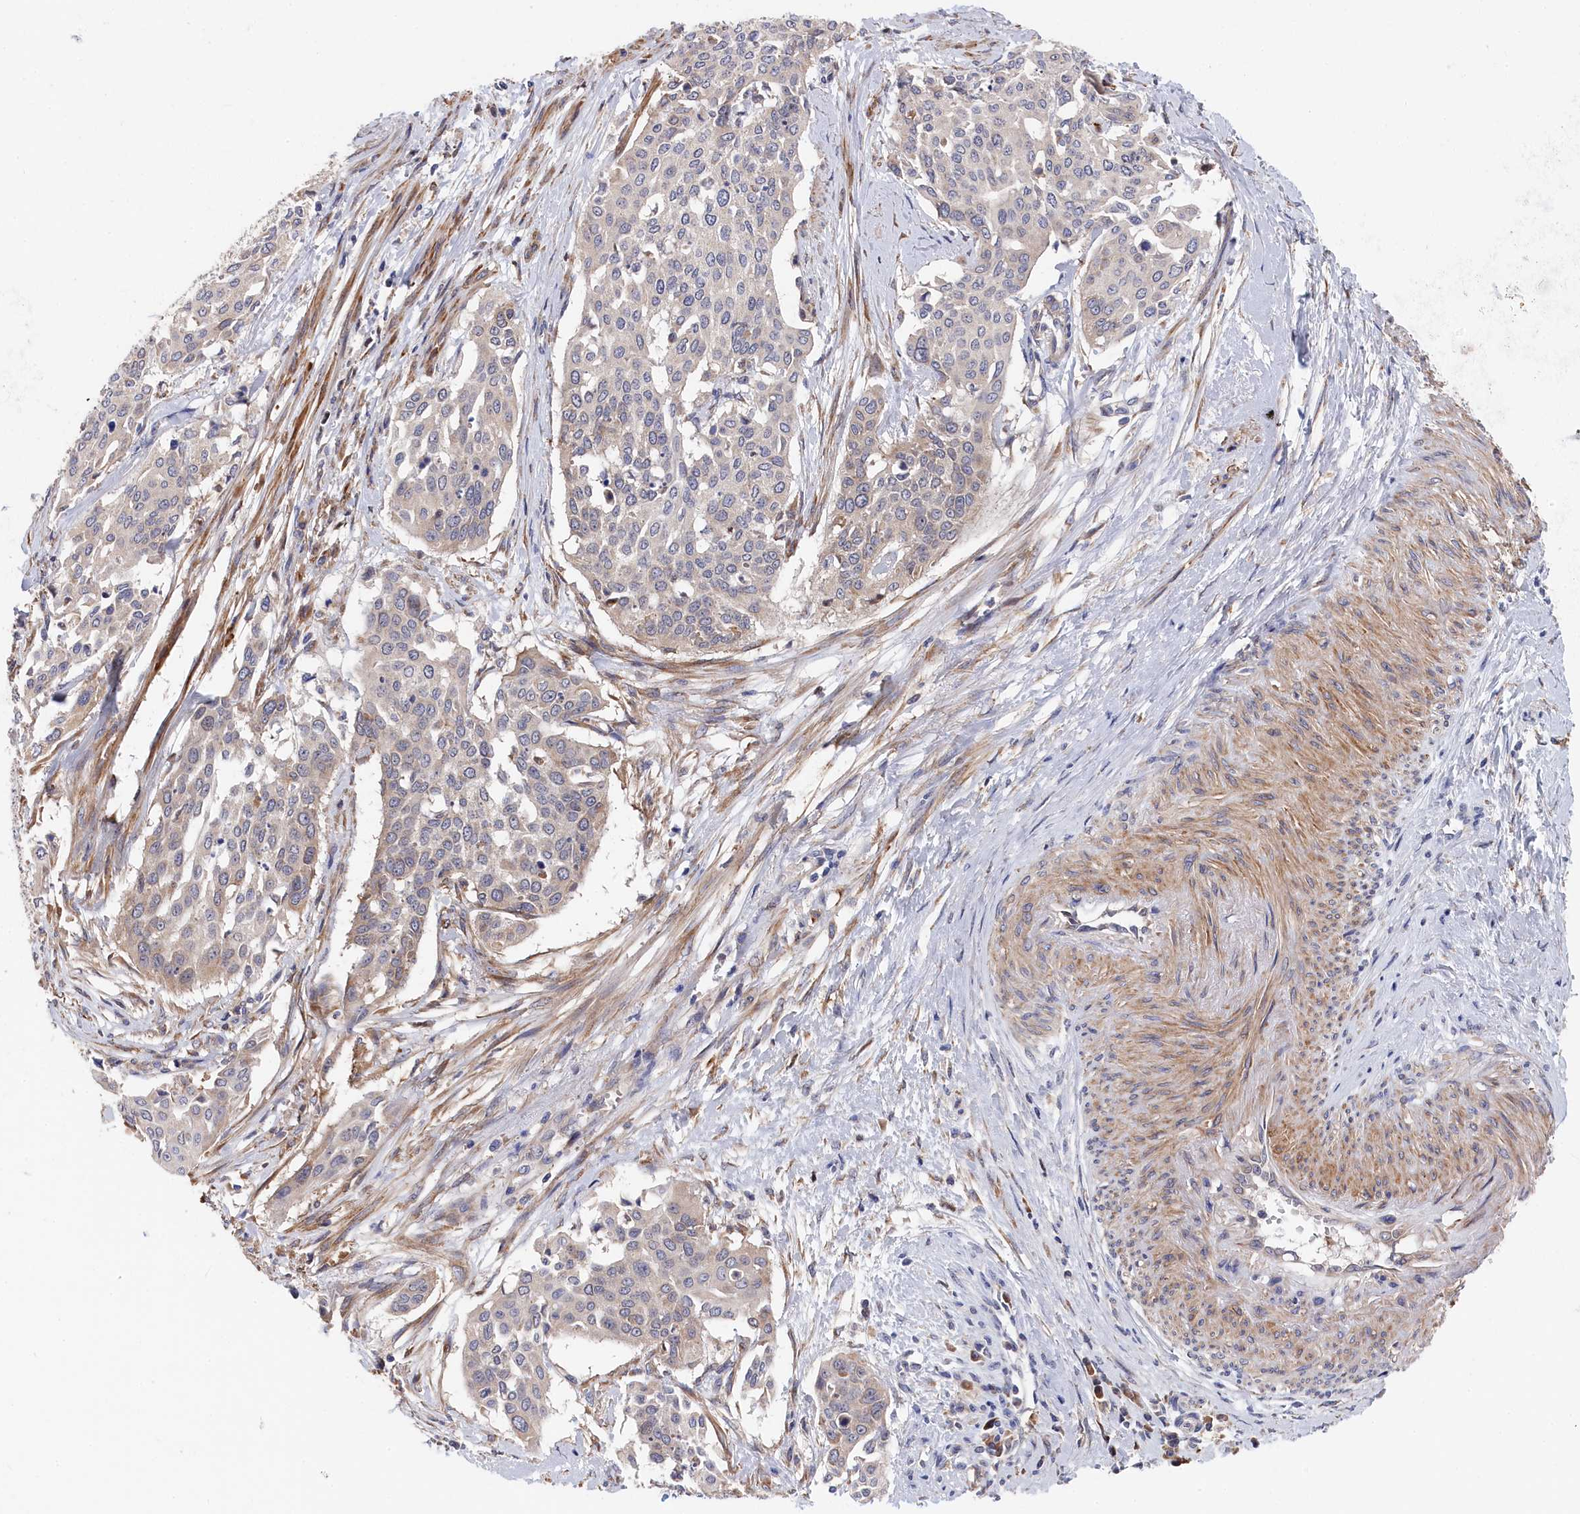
{"staining": {"intensity": "negative", "quantity": "none", "location": "none"}, "tissue": "cervical cancer", "cell_type": "Tumor cells", "image_type": "cancer", "snomed": [{"axis": "morphology", "description": "Squamous cell carcinoma, NOS"}, {"axis": "topography", "description": "Cervix"}], "caption": "An IHC photomicrograph of cervical squamous cell carcinoma is shown. There is no staining in tumor cells of cervical squamous cell carcinoma. Nuclei are stained in blue.", "gene": "CYB5D2", "patient": {"sex": "female", "age": 44}}